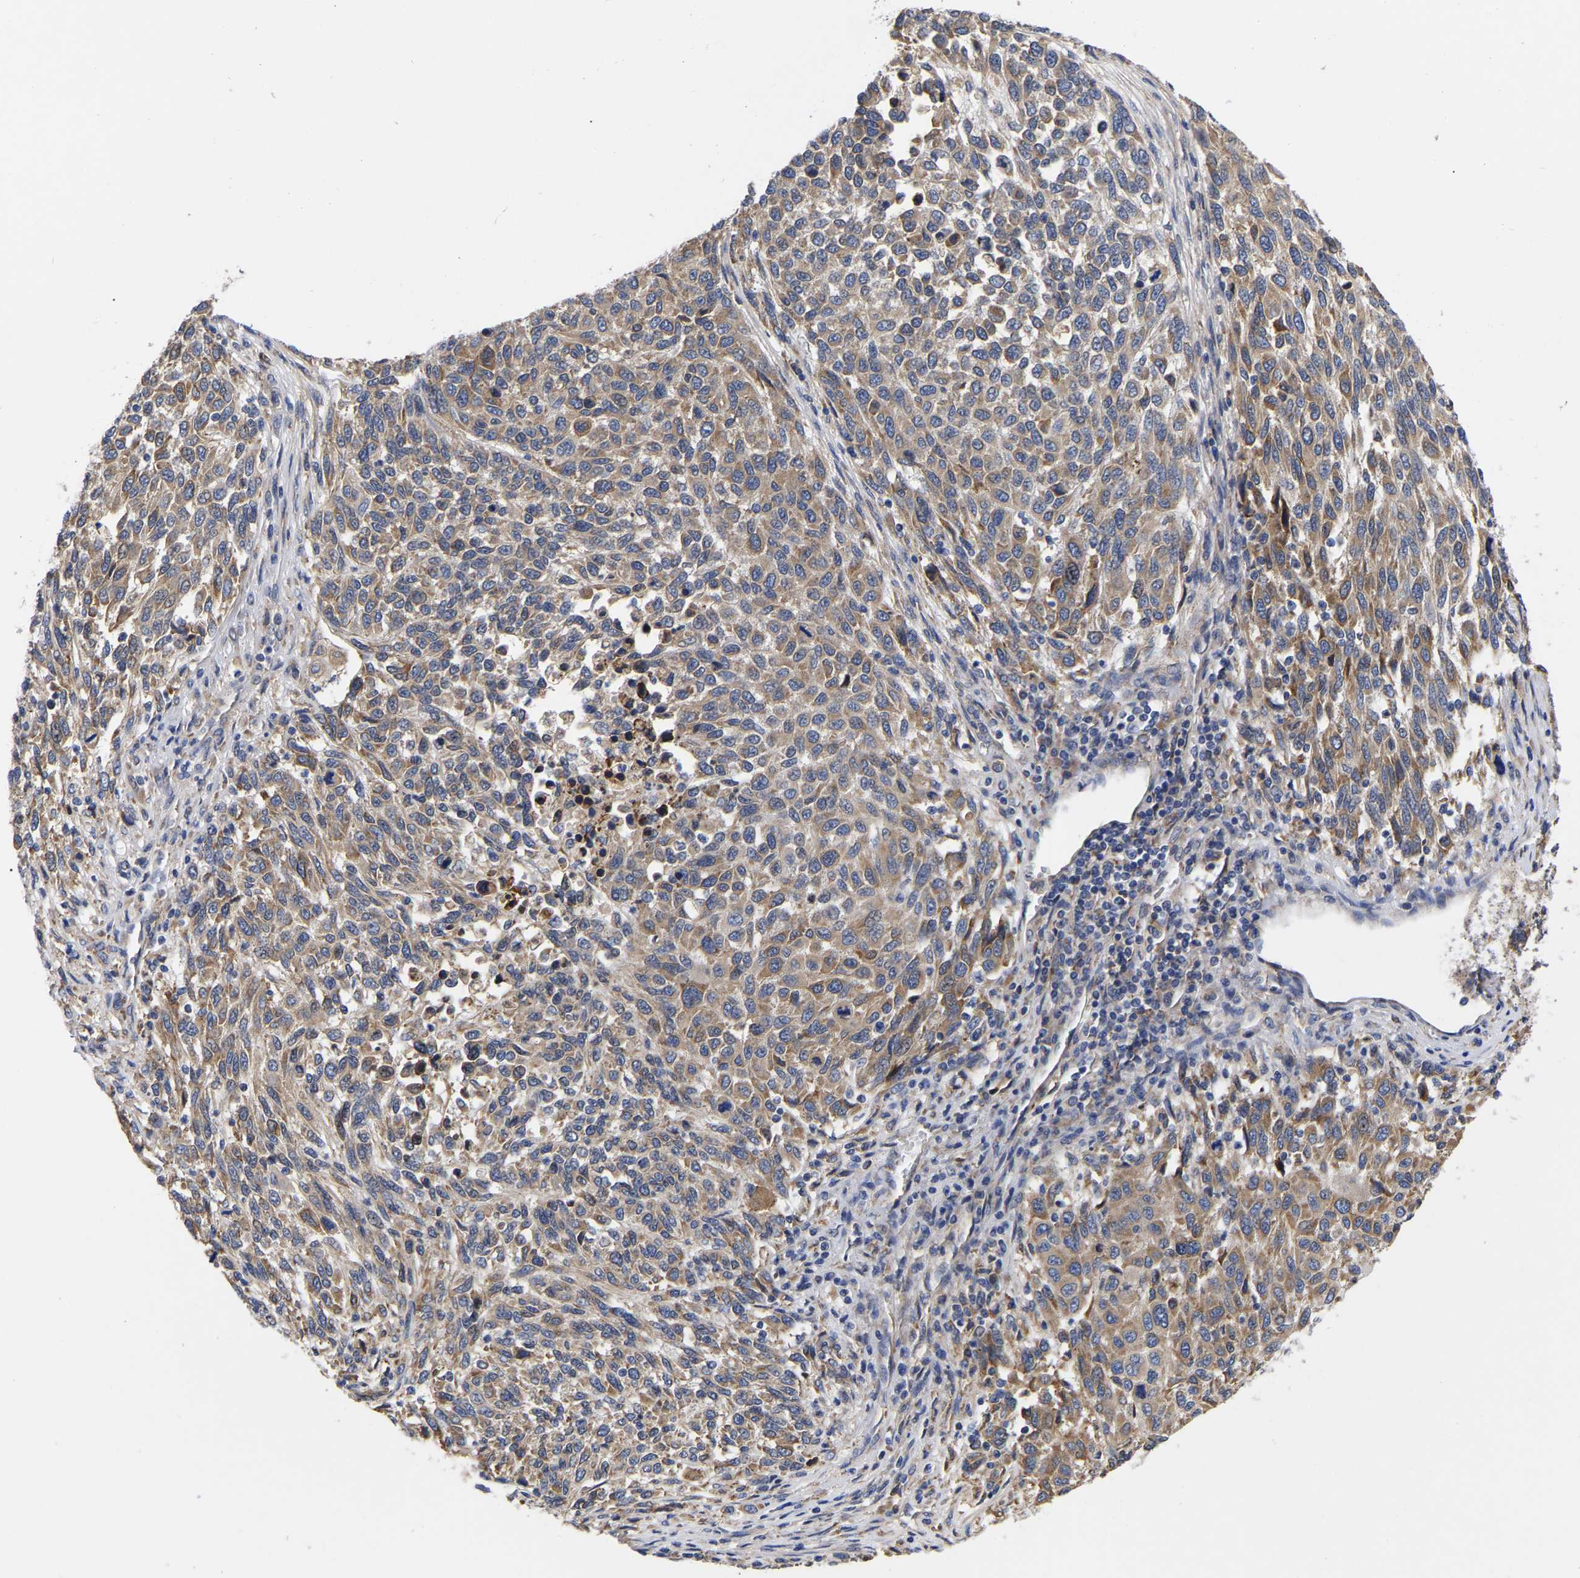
{"staining": {"intensity": "moderate", "quantity": ">75%", "location": "cytoplasmic/membranous"}, "tissue": "melanoma", "cell_type": "Tumor cells", "image_type": "cancer", "snomed": [{"axis": "morphology", "description": "Malignant melanoma, Metastatic site"}, {"axis": "topography", "description": "Lymph node"}], "caption": "Tumor cells reveal moderate cytoplasmic/membranous positivity in approximately >75% of cells in malignant melanoma (metastatic site).", "gene": "CFAP298", "patient": {"sex": "male", "age": 61}}